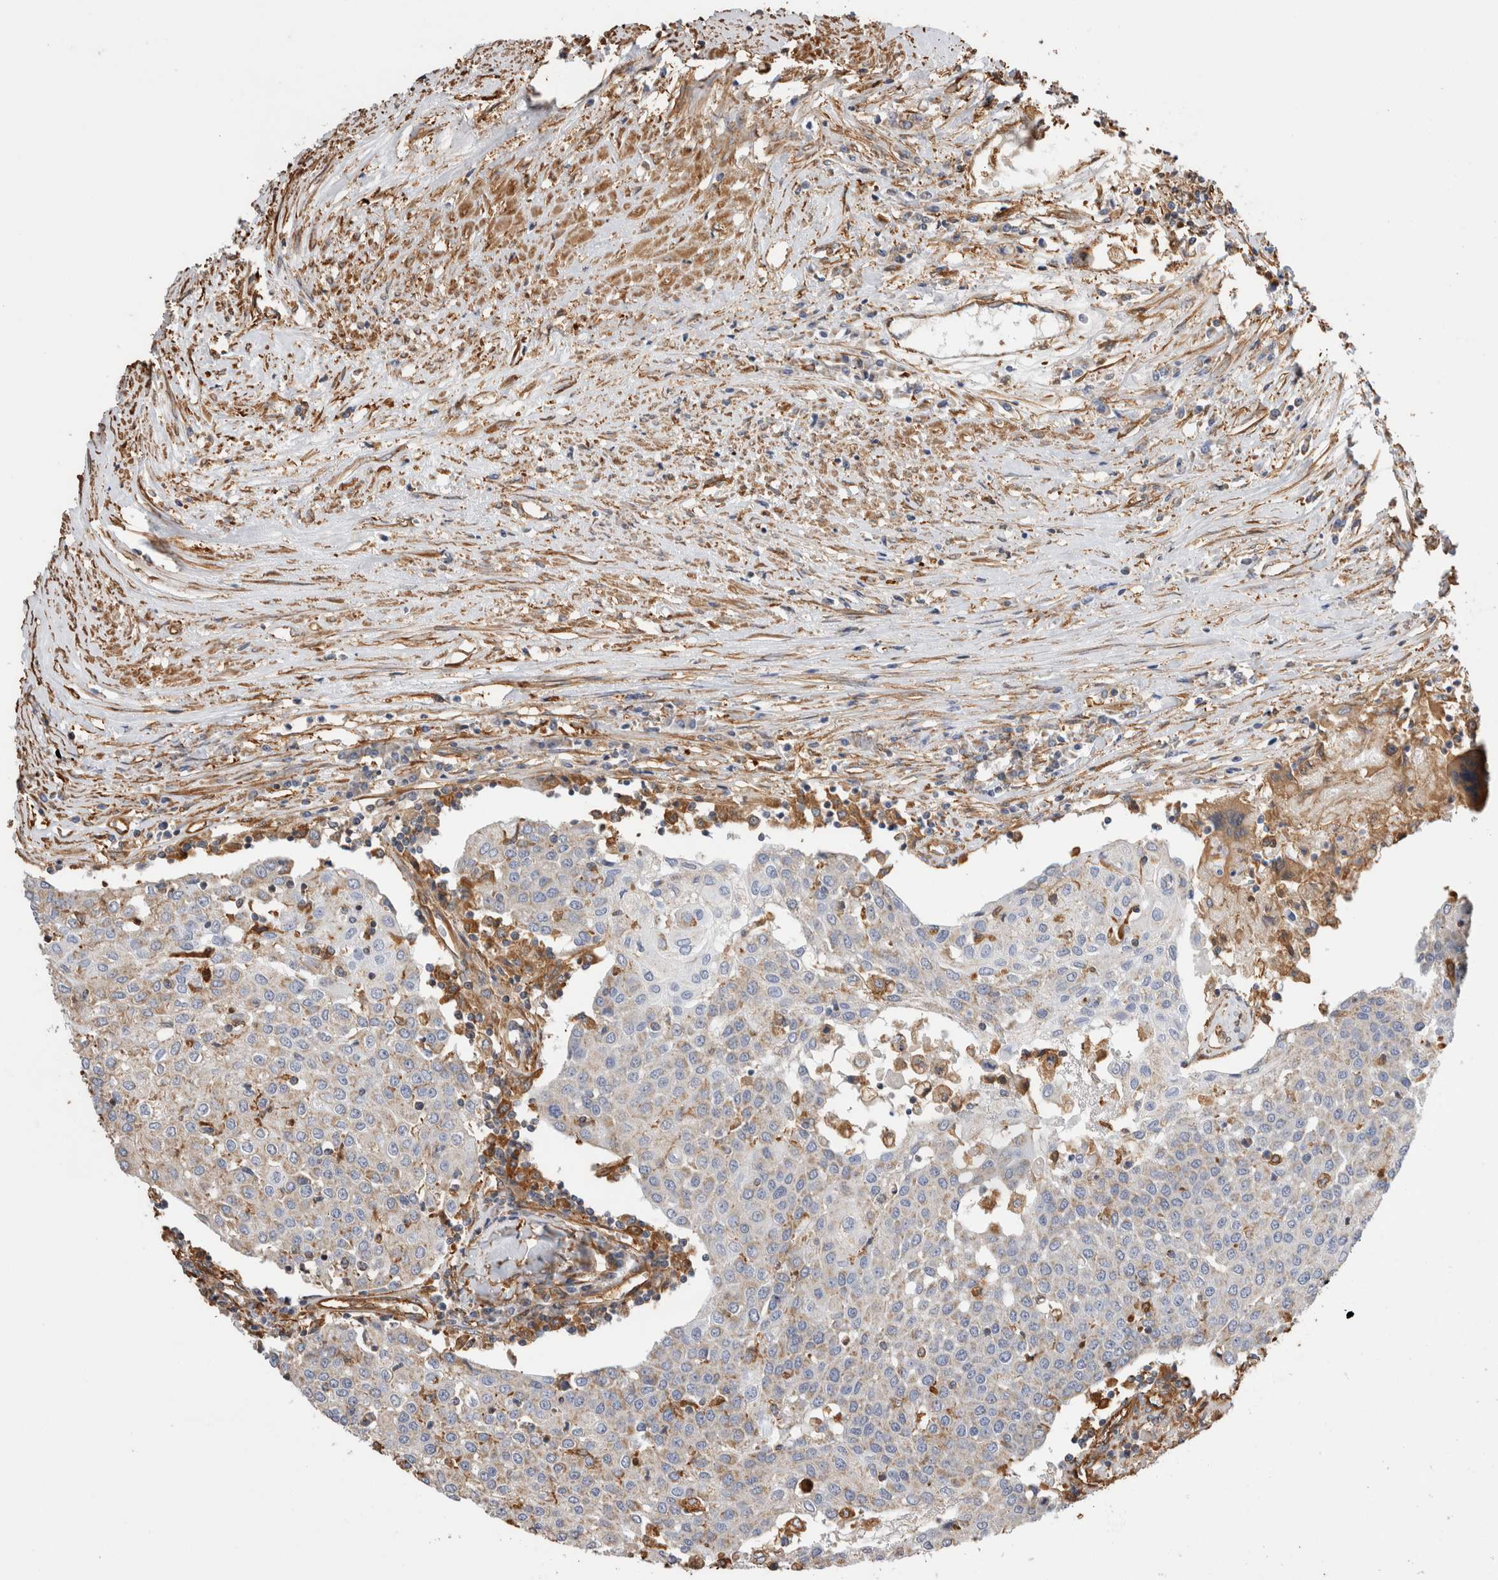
{"staining": {"intensity": "negative", "quantity": "none", "location": "none"}, "tissue": "urothelial cancer", "cell_type": "Tumor cells", "image_type": "cancer", "snomed": [{"axis": "morphology", "description": "Urothelial carcinoma, High grade"}, {"axis": "topography", "description": "Urinary bladder"}], "caption": "The immunohistochemistry micrograph has no significant expression in tumor cells of urothelial carcinoma (high-grade) tissue.", "gene": "ZNF397", "patient": {"sex": "female", "age": 85}}